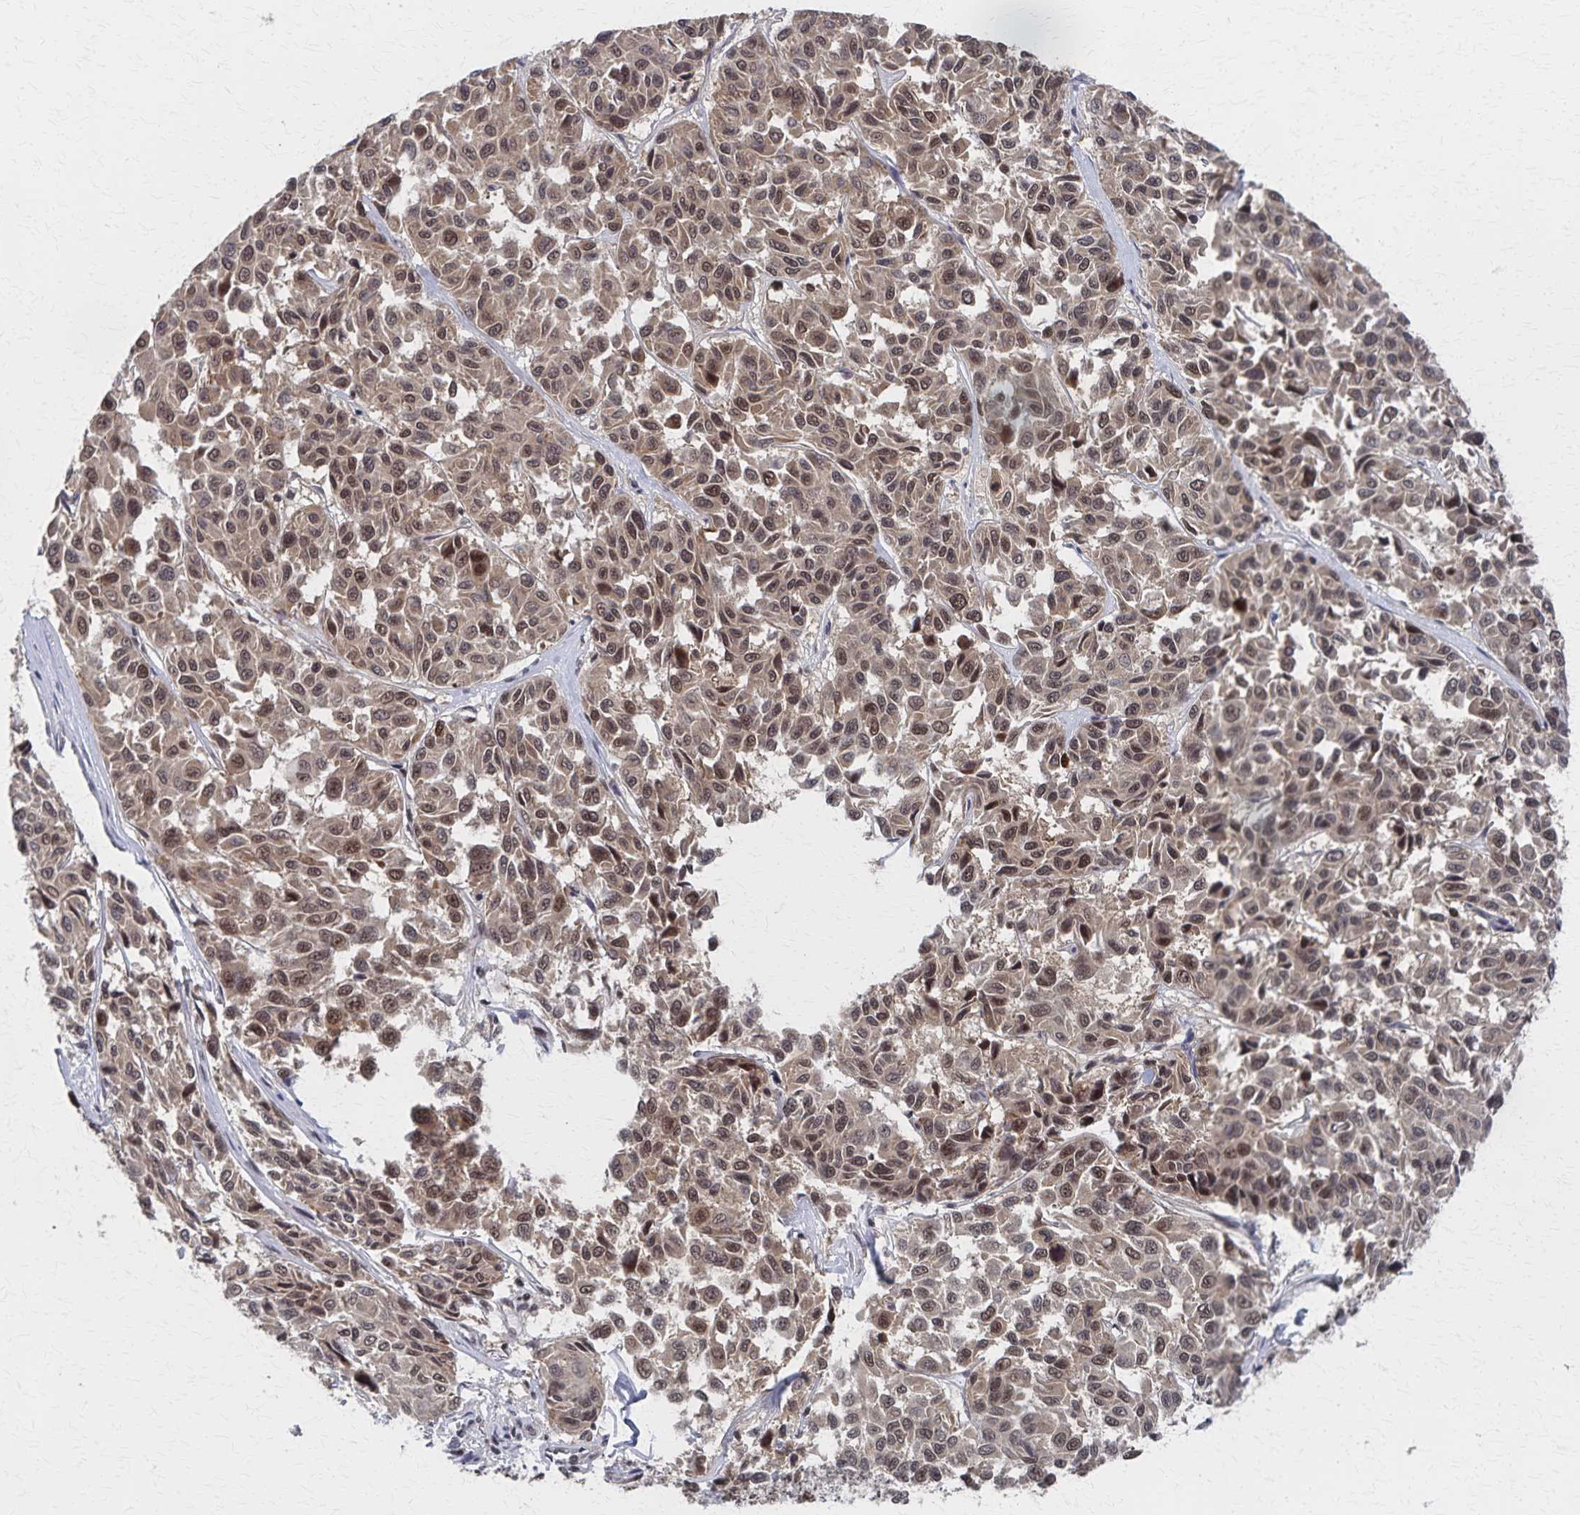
{"staining": {"intensity": "moderate", "quantity": ">75%", "location": "cytoplasmic/membranous,nuclear"}, "tissue": "melanoma", "cell_type": "Tumor cells", "image_type": "cancer", "snomed": [{"axis": "morphology", "description": "Malignant melanoma, NOS"}, {"axis": "topography", "description": "Skin"}], "caption": "This photomicrograph shows IHC staining of malignant melanoma, with medium moderate cytoplasmic/membranous and nuclear expression in about >75% of tumor cells.", "gene": "GTF2B", "patient": {"sex": "female", "age": 66}}